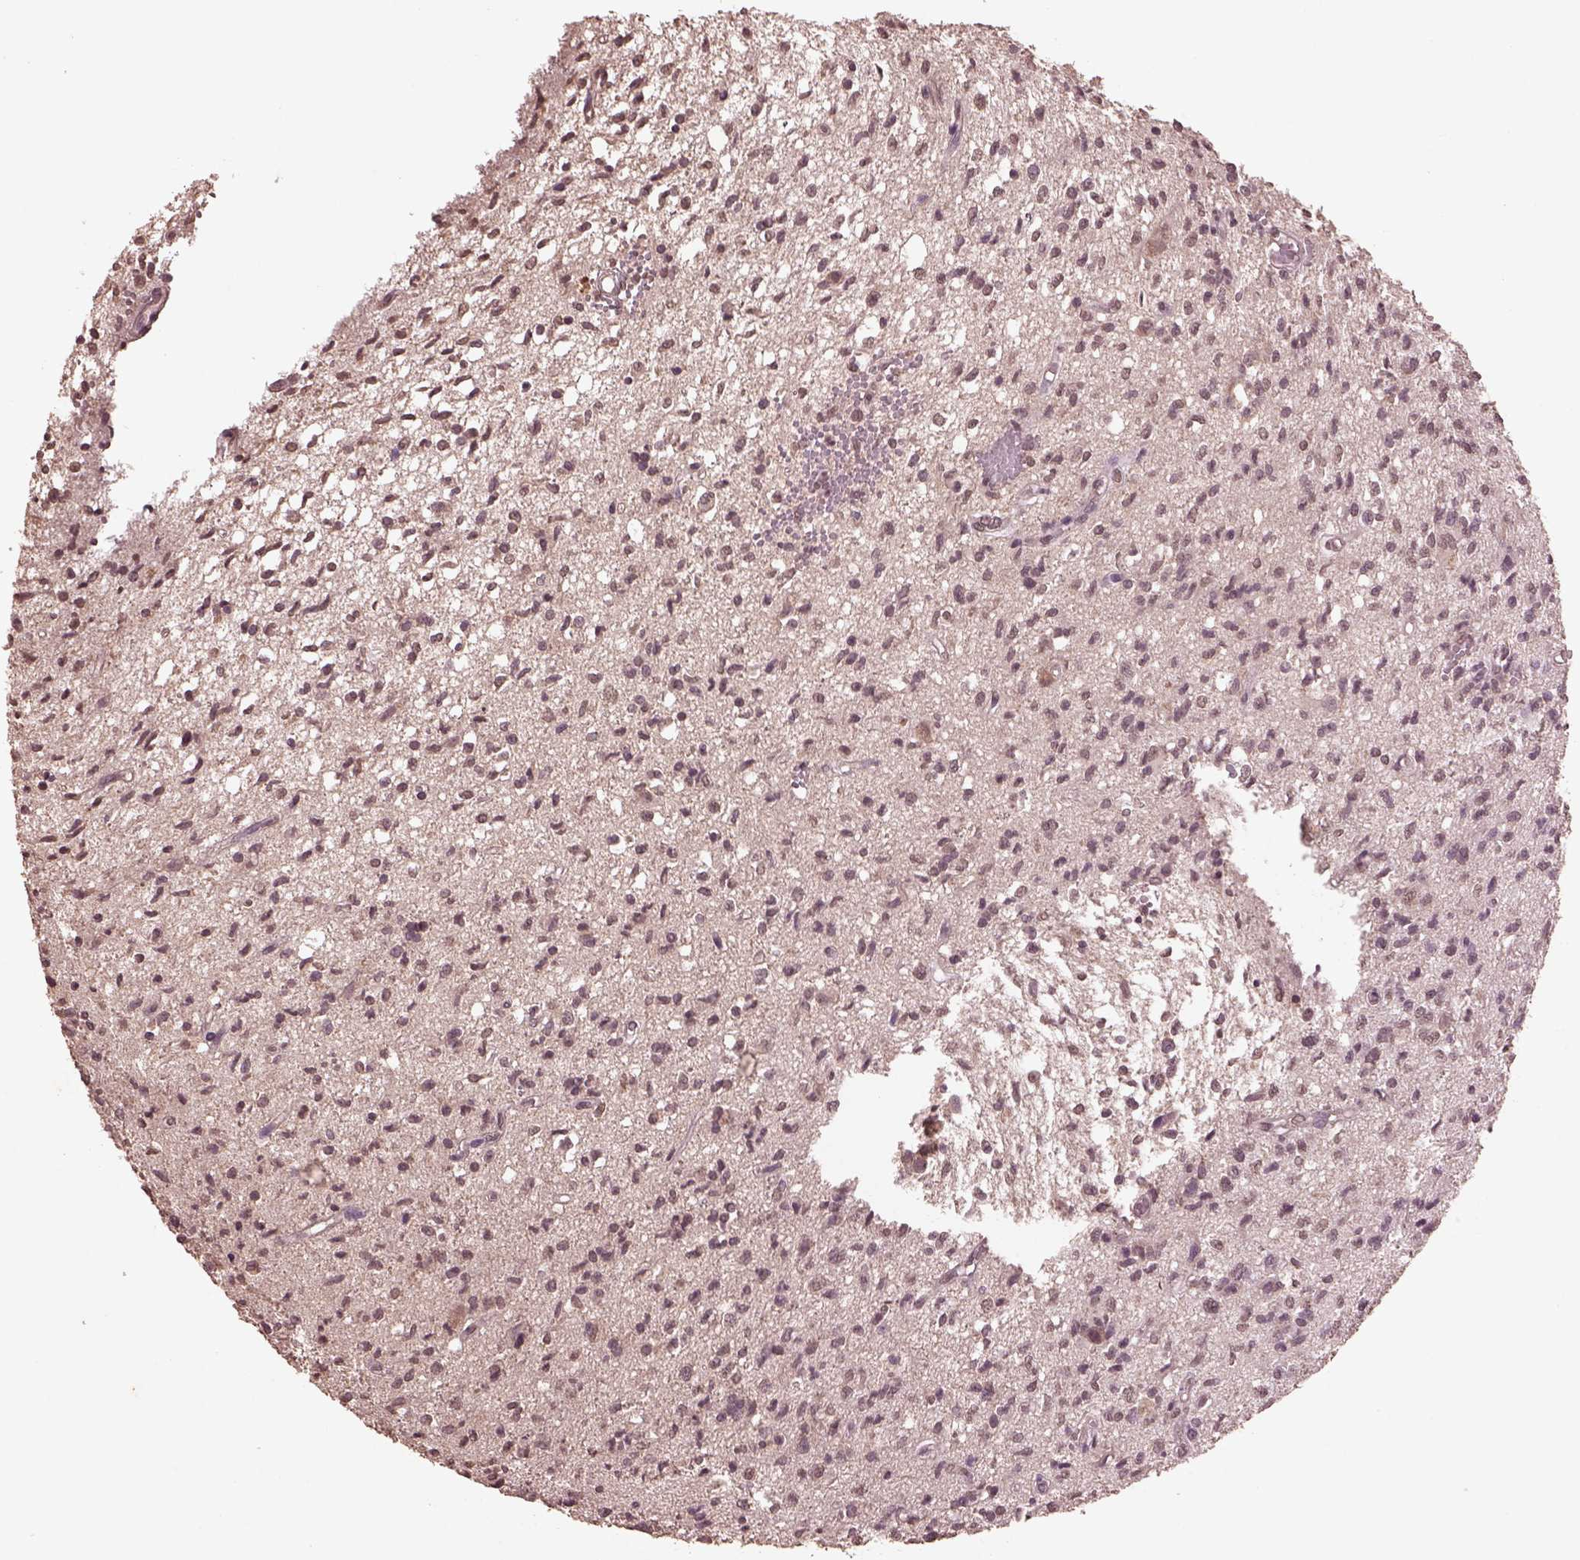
{"staining": {"intensity": "negative", "quantity": "none", "location": "none"}, "tissue": "glioma", "cell_type": "Tumor cells", "image_type": "cancer", "snomed": [{"axis": "morphology", "description": "Glioma, malignant, Low grade"}, {"axis": "topography", "description": "Brain"}], "caption": "The micrograph exhibits no significant positivity in tumor cells of malignant glioma (low-grade).", "gene": "CPT1C", "patient": {"sex": "male", "age": 64}}